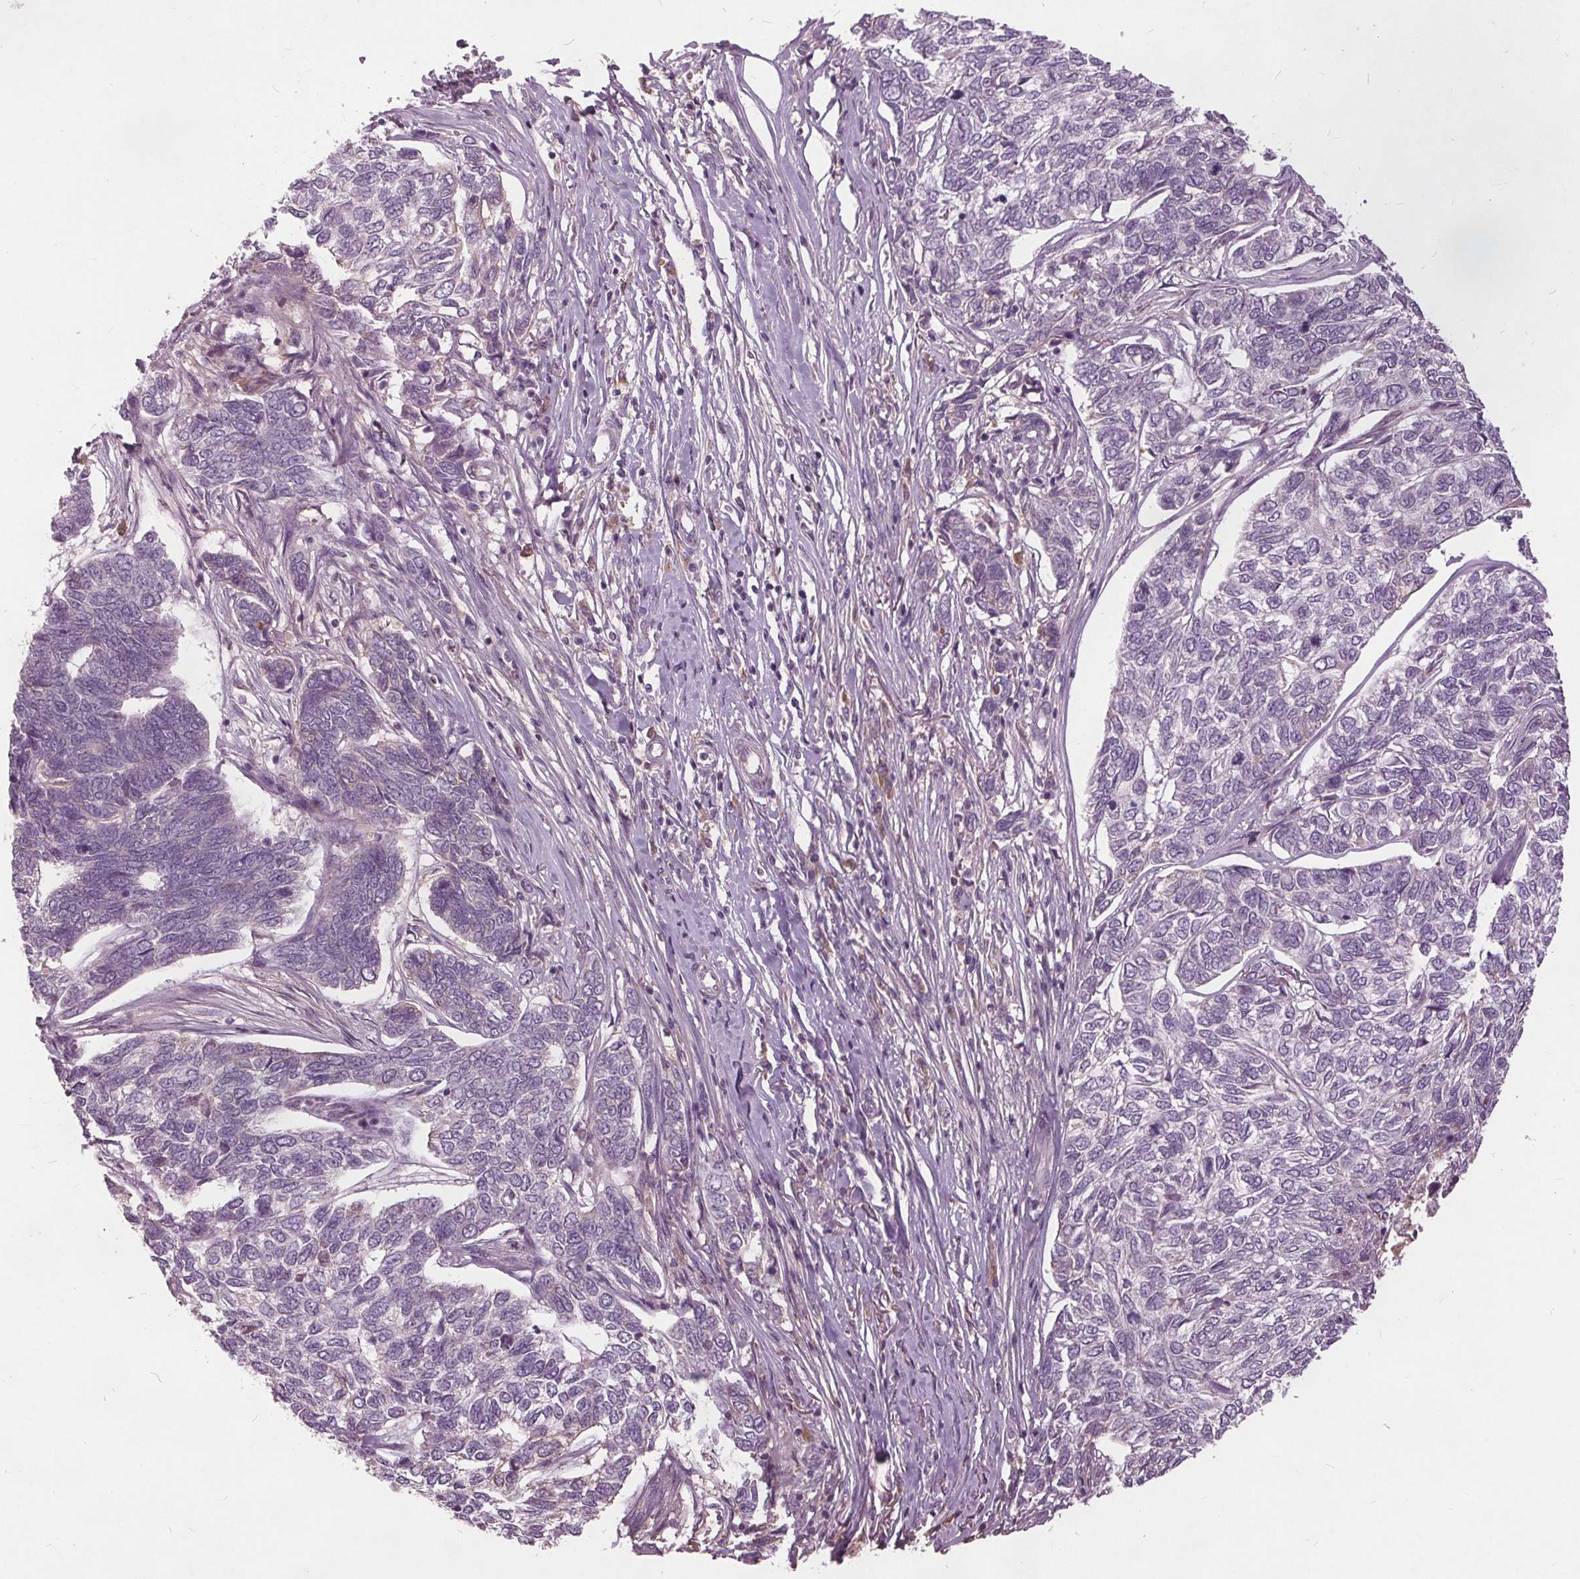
{"staining": {"intensity": "negative", "quantity": "none", "location": "none"}, "tissue": "skin cancer", "cell_type": "Tumor cells", "image_type": "cancer", "snomed": [{"axis": "morphology", "description": "Basal cell carcinoma"}, {"axis": "topography", "description": "Skin"}], "caption": "IHC photomicrograph of neoplastic tissue: human basal cell carcinoma (skin) stained with DAB demonstrates no significant protein expression in tumor cells. (Brightfield microscopy of DAB (3,3'-diaminobenzidine) IHC at high magnification).", "gene": "PDGFD", "patient": {"sex": "female", "age": 65}}